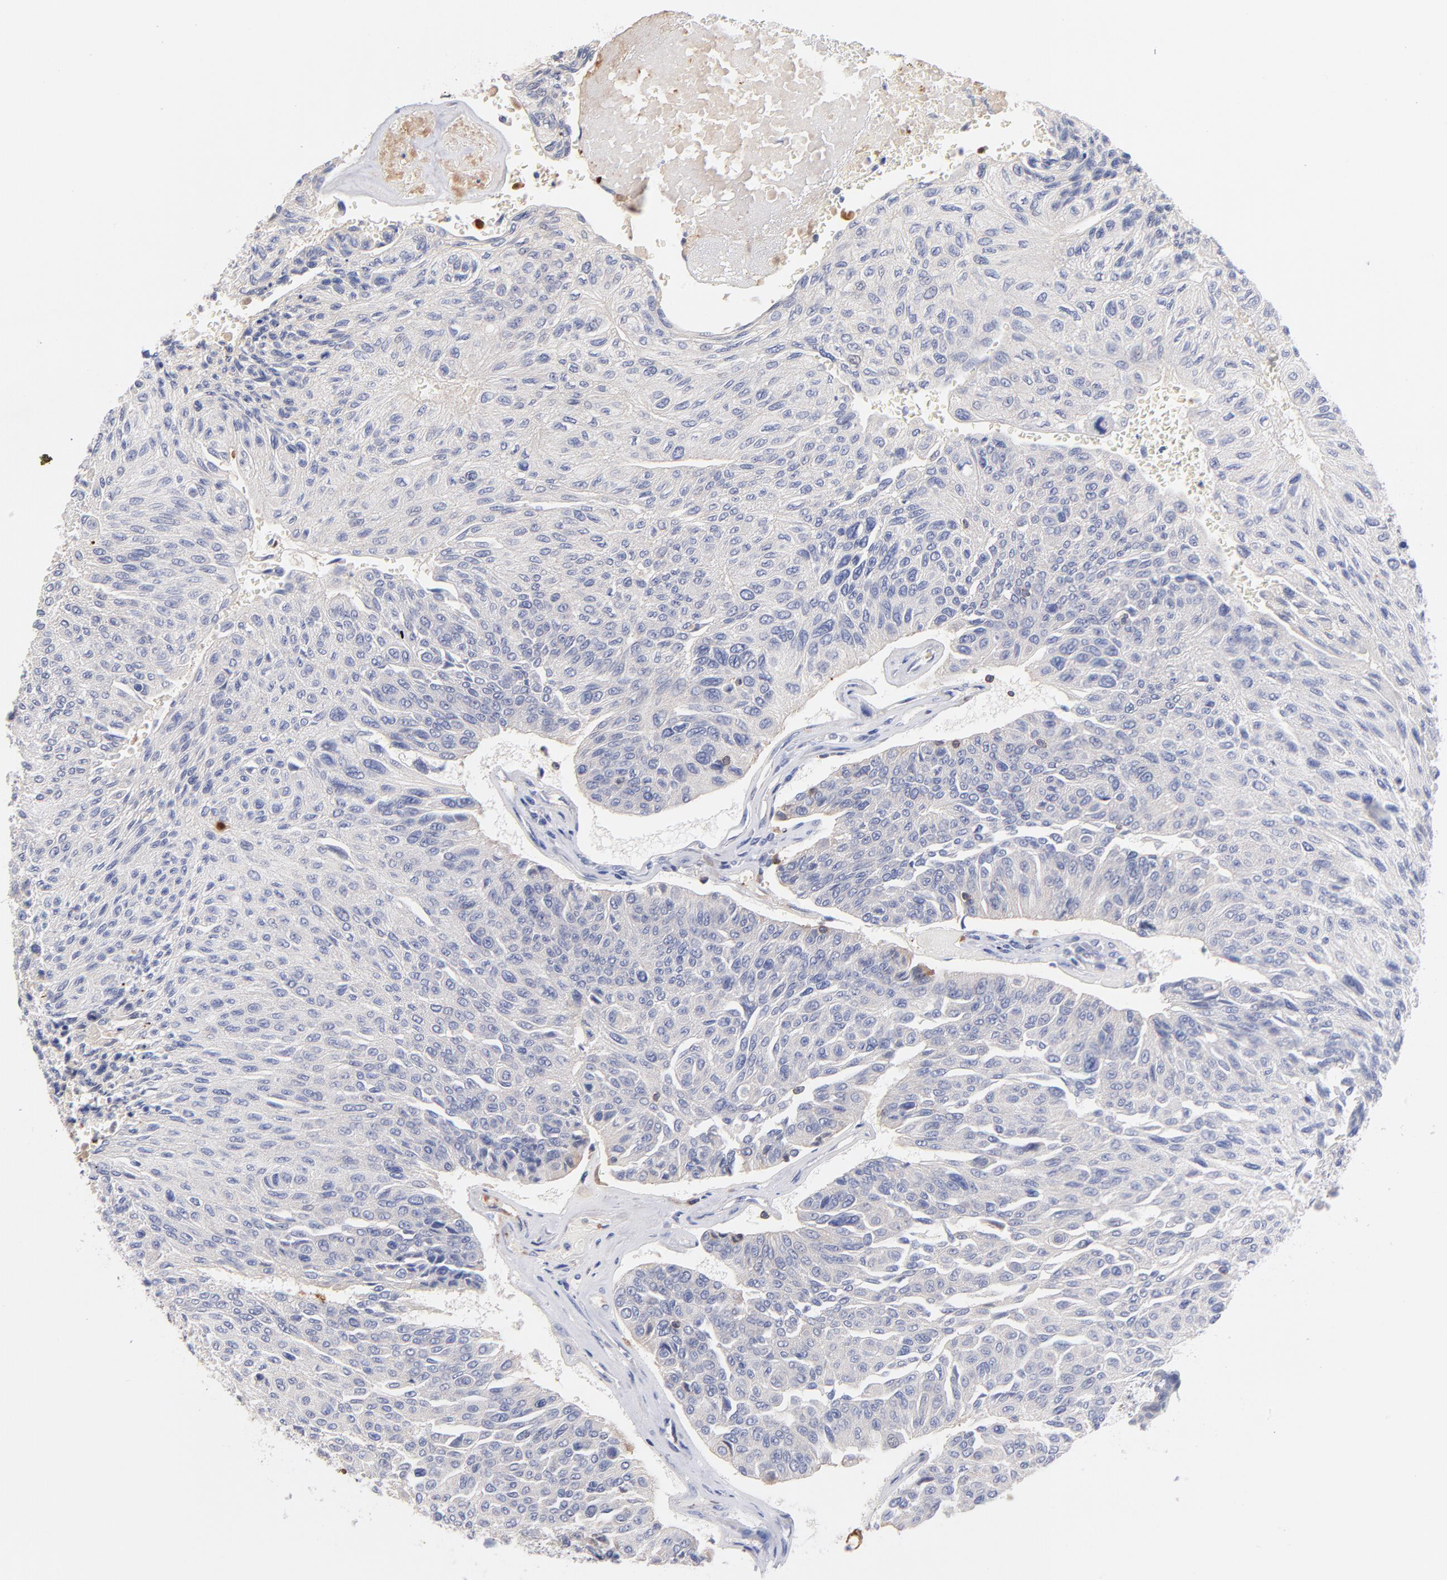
{"staining": {"intensity": "negative", "quantity": "none", "location": "none"}, "tissue": "urothelial cancer", "cell_type": "Tumor cells", "image_type": "cancer", "snomed": [{"axis": "morphology", "description": "Urothelial carcinoma, High grade"}, {"axis": "topography", "description": "Urinary bladder"}], "caption": "Tumor cells show no significant protein positivity in high-grade urothelial carcinoma.", "gene": "KREMEN2", "patient": {"sex": "male", "age": 66}}